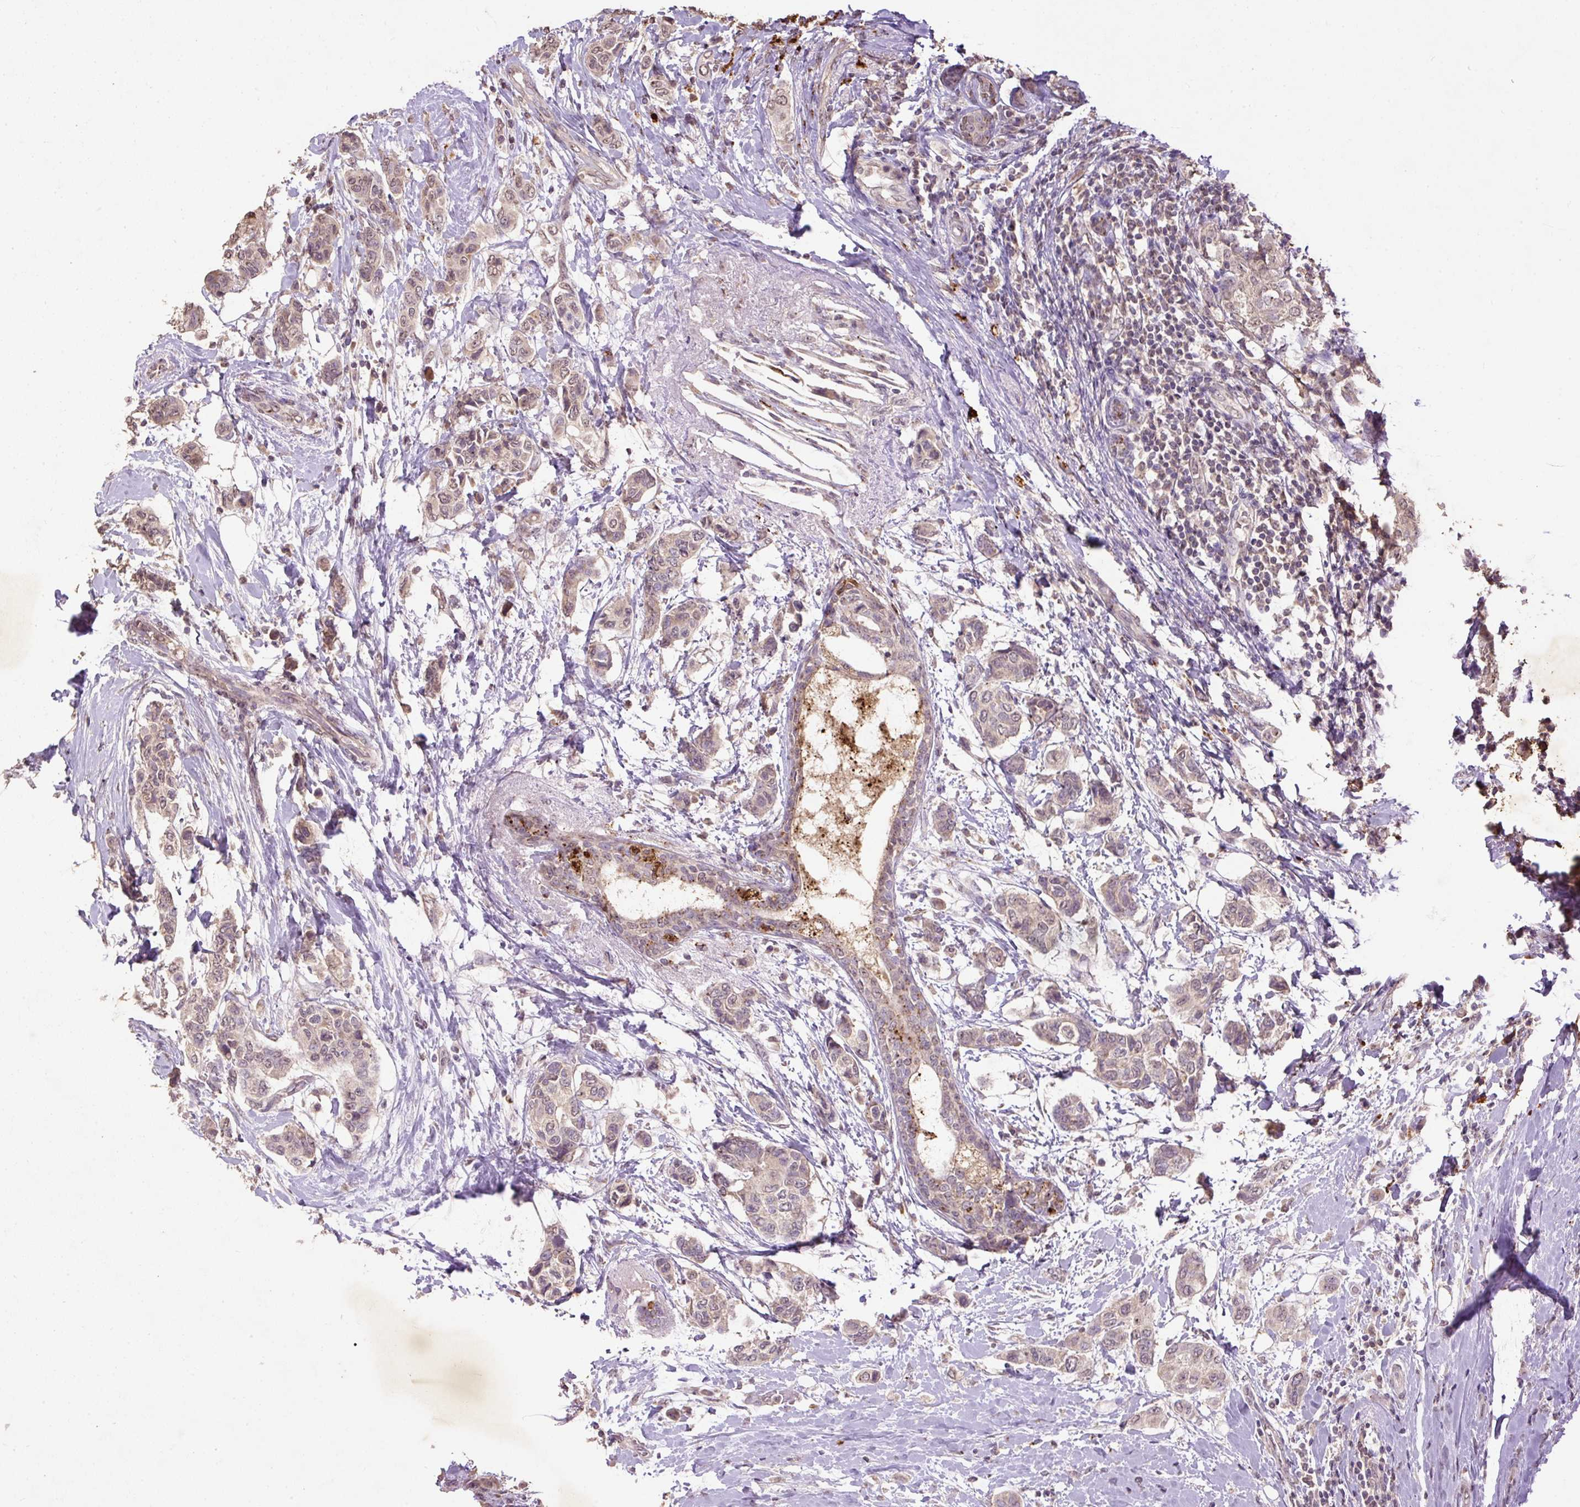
{"staining": {"intensity": "weak", "quantity": ">75%", "location": "cytoplasmic/membranous"}, "tissue": "breast cancer", "cell_type": "Tumor cells", "image_type": "cancer", "snomed": [{"axis": "morphology", "description": "Lobular carcinoma"}, {"axis": "topography", "description": "Breast"}], "caption": "There is low levels of weak cytoplasmic/membranous positivity in tumor cells of breast cancer (lobular carcinoma), as demonstrated by immunohistochemical staining (brown color).", "gene": "LRTM2", "patient": {"sex": "female", "age": 51}}